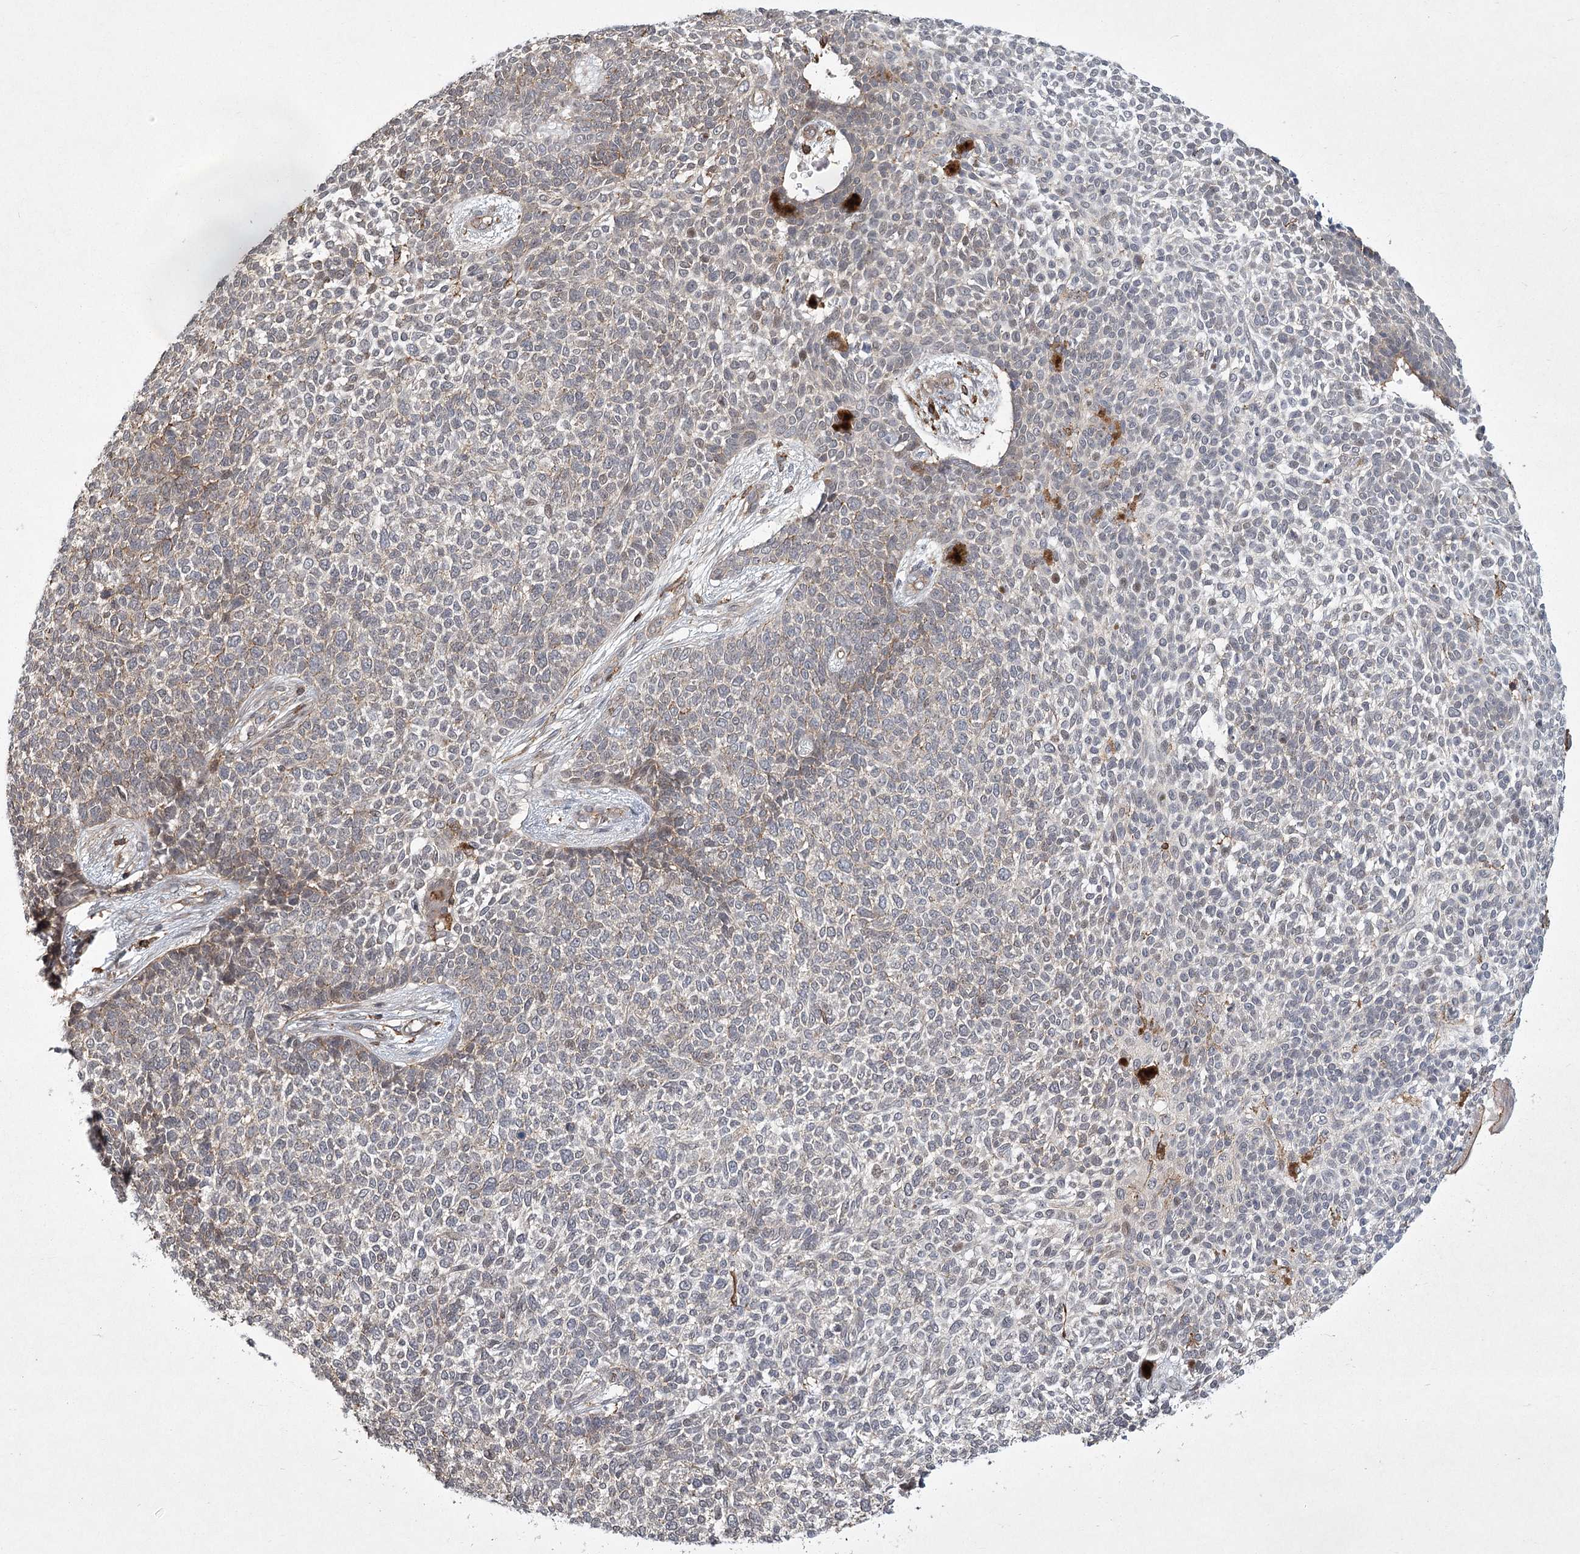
{"staining": {"intensity": "negative", "quantity": "none", "location": "none"}, "tissue": "skin cancer", "cell_type": "Tumor cells", "image_type": "cancer", "snomed": [{"axis": "morphology", "description": "Basal cell carcinoma"}, {"axis": "topography", "description": "Skin"}], "caption": "Skin cancer stained for a protein using immunohistochemistry shows no positivity tumor cells.", "gene": "MEPE", "patient": {"sex": "female", "age": 84}}